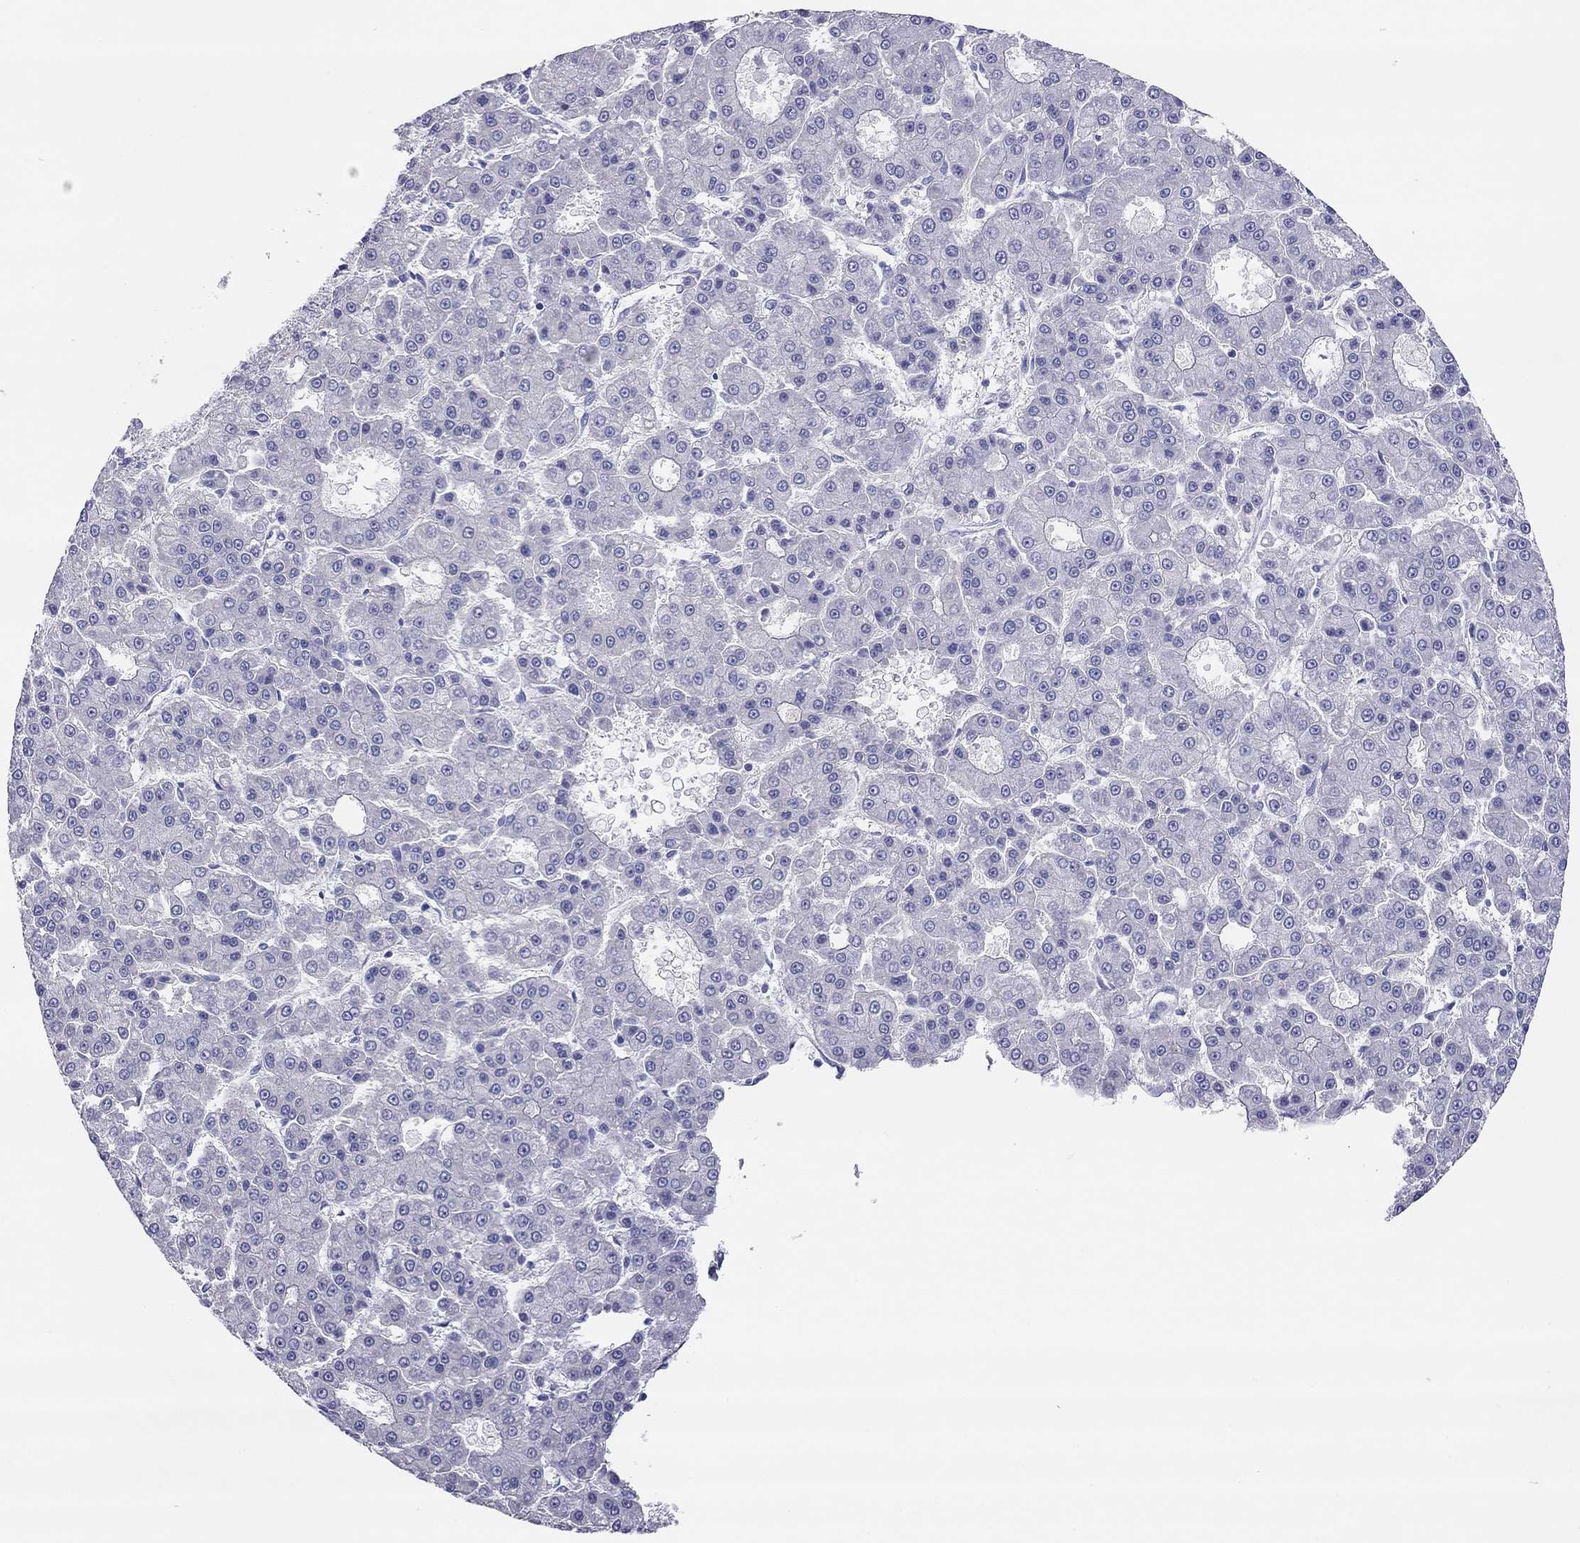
{"staining": {"intensity": "negative", "quantity": "none", "location": "none"}, "tissue": "liver cancer", "cell_type": "Tumor cells", "image_type": "cancer", "snomed": [{"axis": "morphology", "description": "Carcinoma, Hepatocellular, NOS"}, {"axis": "topography", "description": "Liver"}], "caption": "Immunohistochemistry (IHC) image of hepatocellular carcinoma (liver) stained for a protein (brown), which demonstrates no expression in tumor cells.", "gene": "MGAT4C", "patient": {"sex": "male", "age": 70}}